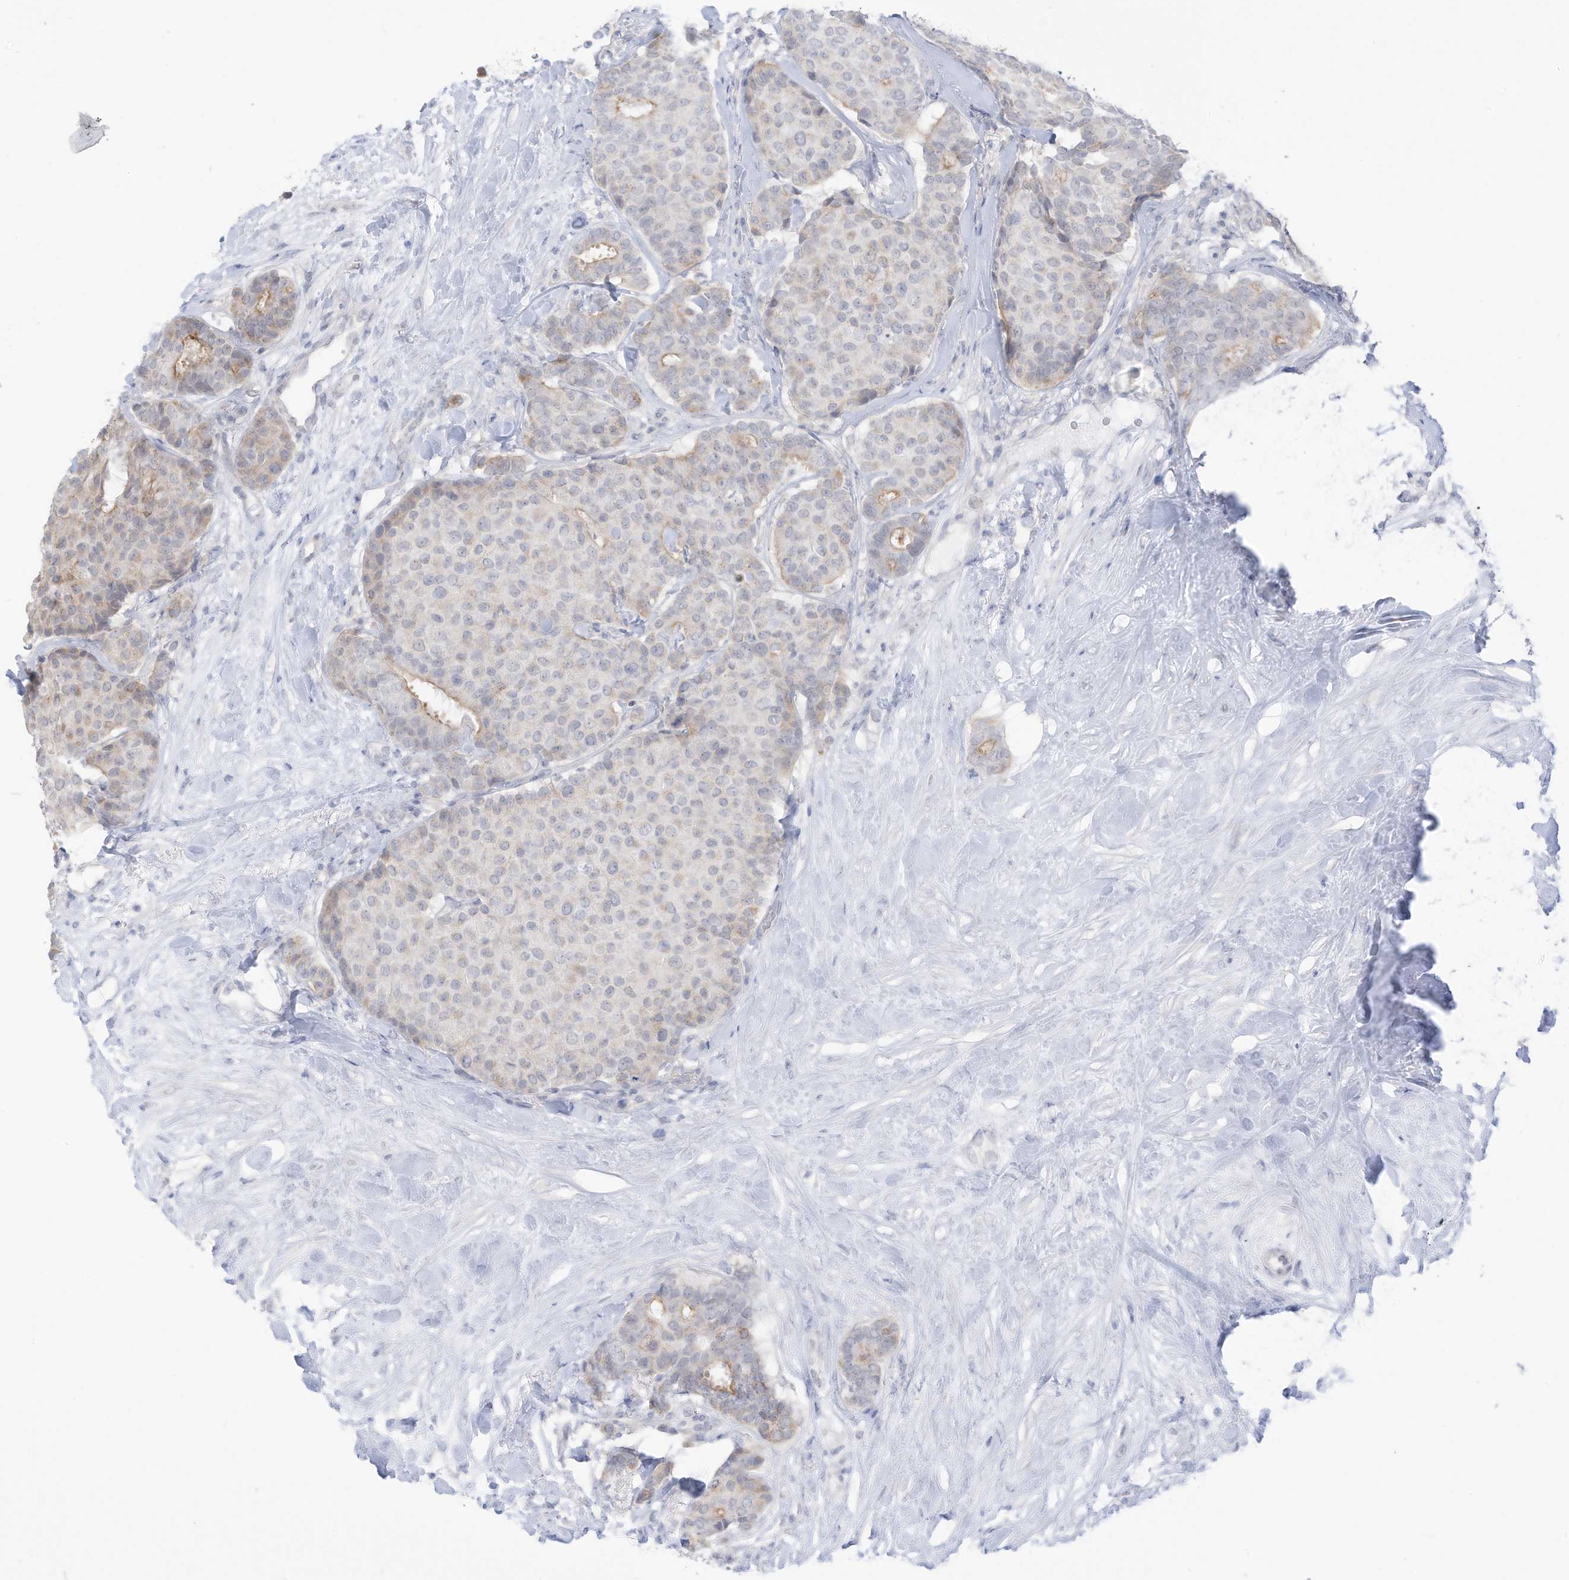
{"staining": {"intensity": "weak", "quantity": "<25%", "location": "cytoplasmic/membranous"}, "tissue": "breast cancer", "cell_type": "Tumor cells", "image_type": "cancer", "snomed": [{"axis": "morphology", "description": "Duct carcinoma"}, {"axis": "topography", "description": "Breast"}], "caption": "Immunohistochemical staining of breast invasive ductal carcinoma demonstrates no significant expression in tumor cells.", "gene": "OGT", "patient": {"sex": "female", "age": 75}}